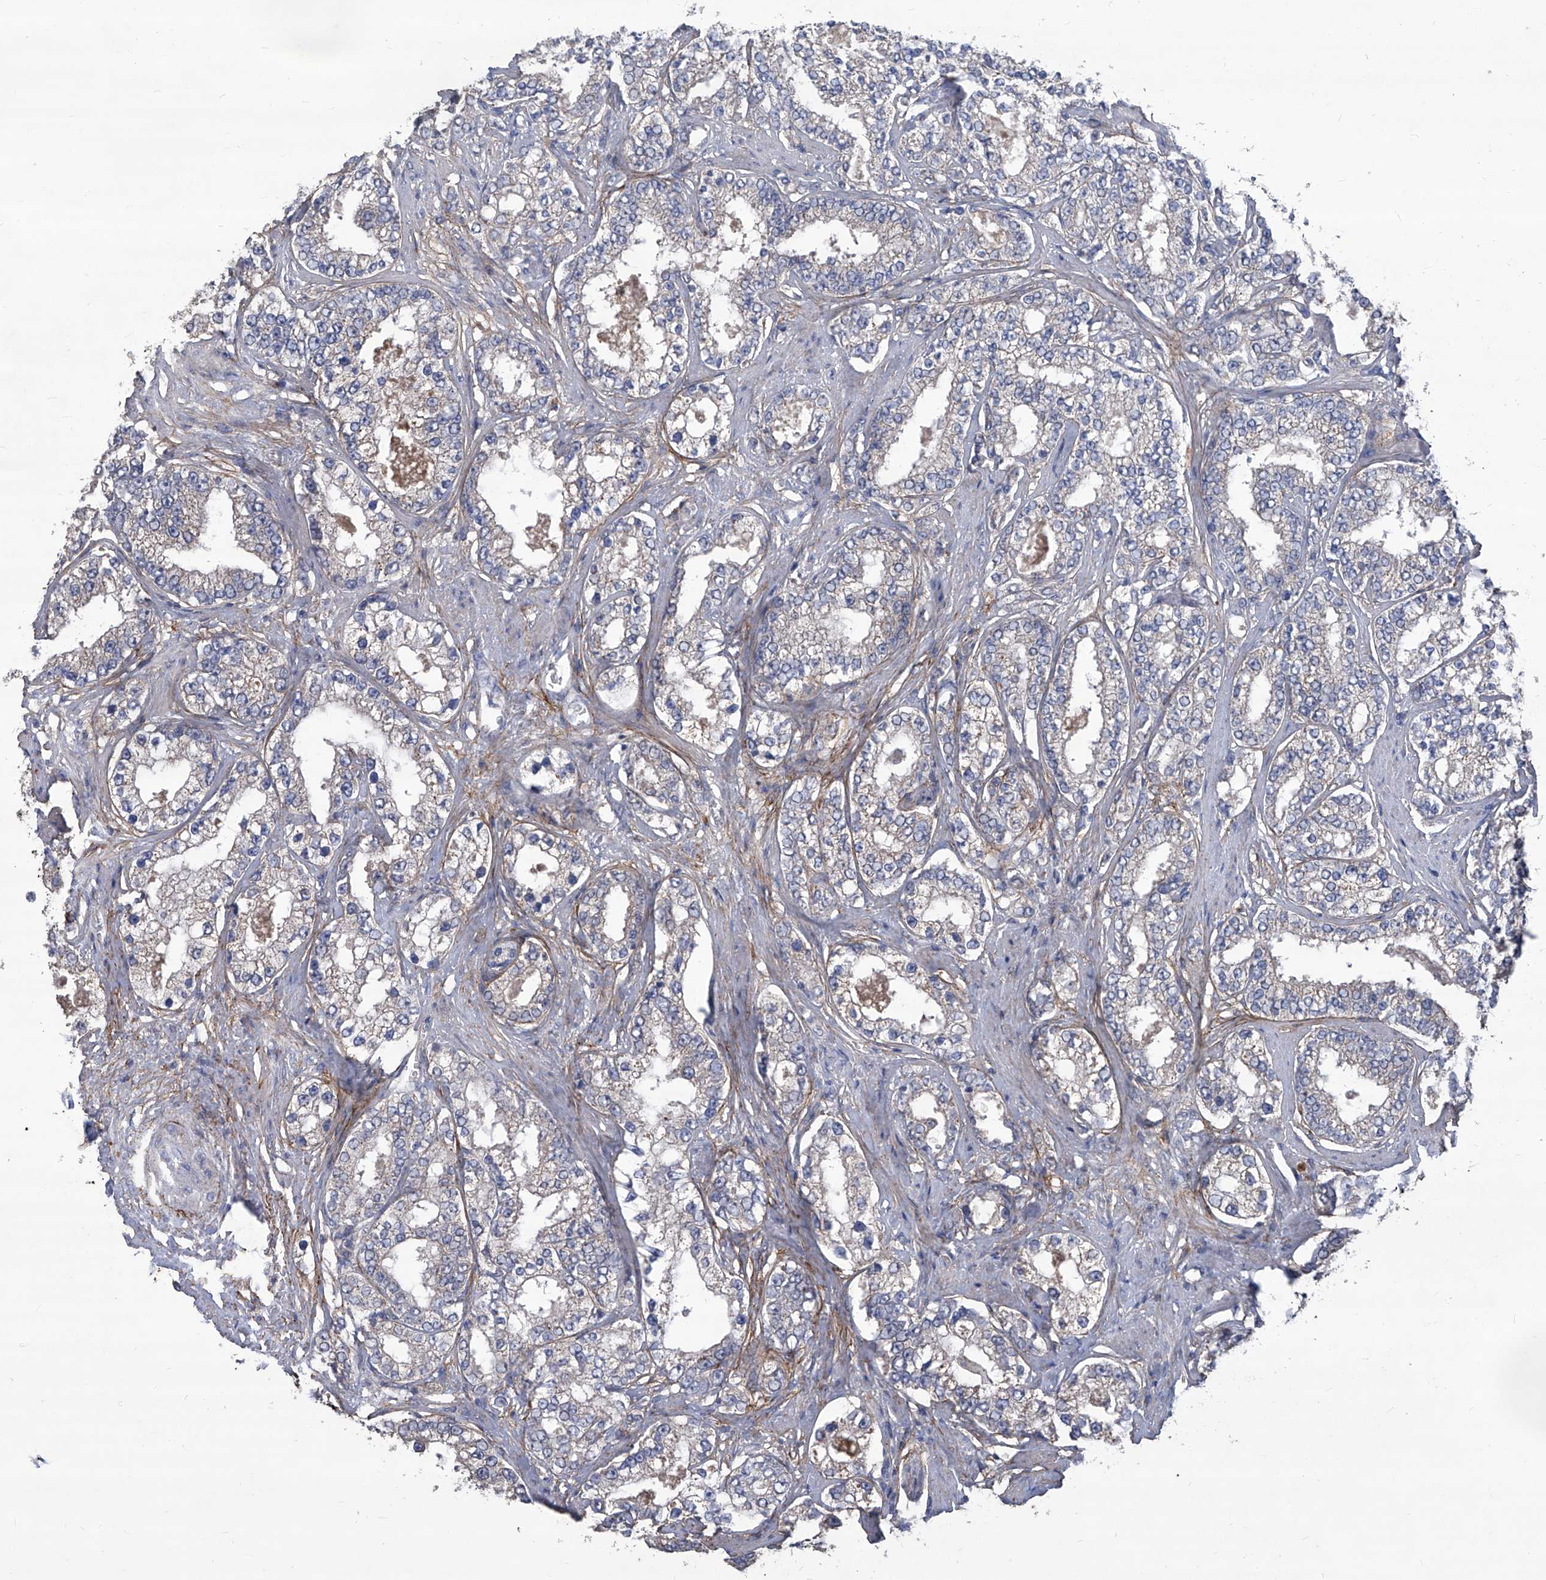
{"staining": {"intensity": "negative", "quantity": "none", "location": "none"}, "tissue": "prostate cancer", "cell_type": "Tumor cells", "image_type": "cancer", "snomed": [{"axis": "morphology", "description": "Normal tissue, NOS"}, {"axis": "morphology", "description": "Adenocarcinoma, High grade"}, {"axis": "topography", "description": "Prostate"}], "caption": "The histopathology image exhibits no staining of tumor cells in prostate cancer (high-grade adenocarcinoma).", "gene": "TXNIP", "patient": {"sex": "male", "age": 83}}